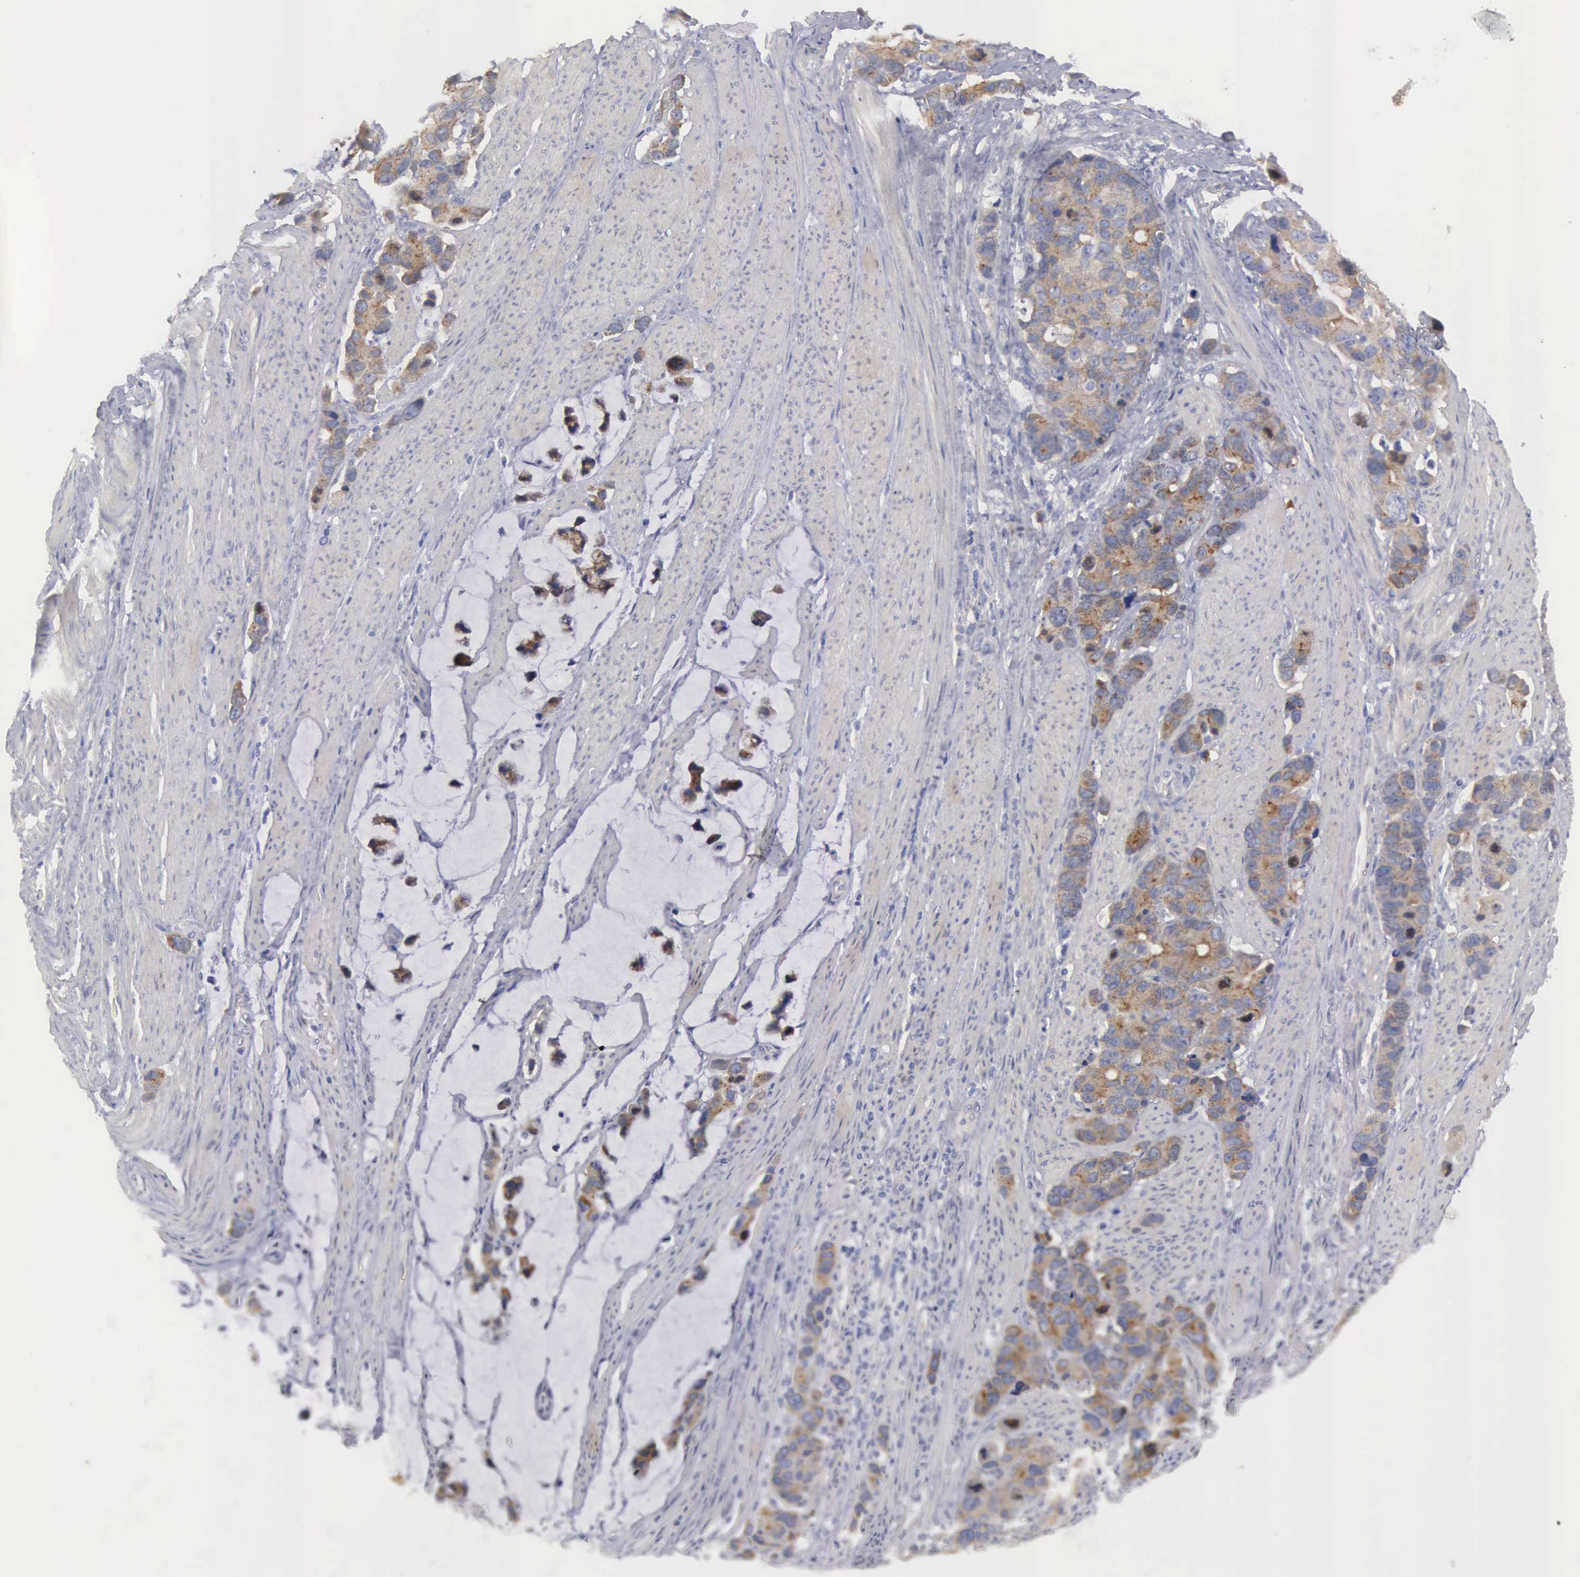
{"staining": {"intensity": "moderate", "quantity": ">75%", "location": "cytoplasmic/membranous"}, "tissue": "stomach cancer", "cell_type": "Tumor cells", "image_type": "cancer", "snomed": [{"axis": "morphology", "description": "Adenocarcinoma, NOS"}, {"axis": "topography", "description": "Stomach, upper"}], "caption": "The photomicrograph displays a brown stain indicating the presence of a protein in the cytoplasmic/membranous of tumor cells in stomach cancer.", "gene": "CEP170B", "patient": {"sex": "male", "age": 71}}